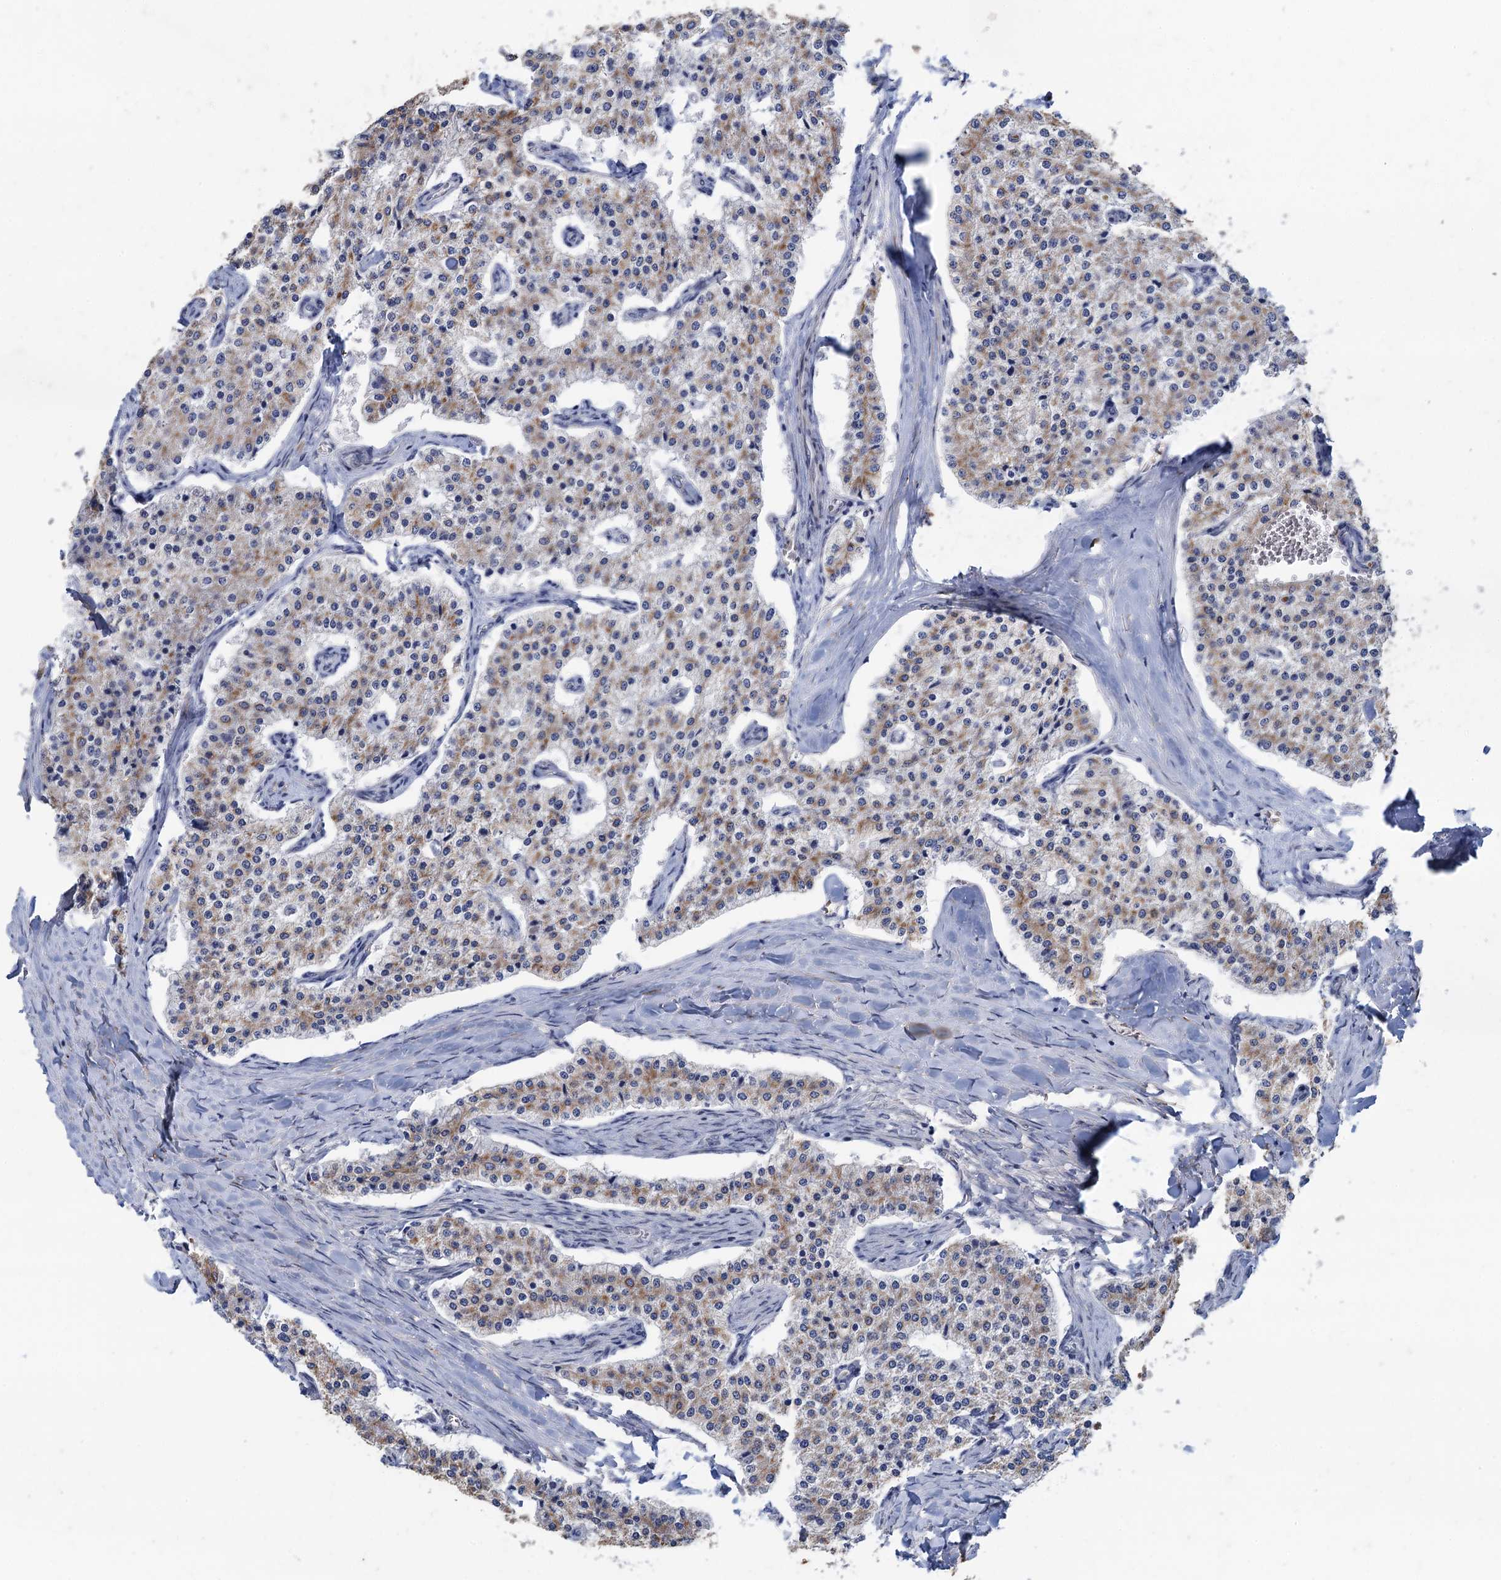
{"staining": {"intensity": "weak", "quantity": "<25%", "location": "cytoplasmic/membranous"}, "tissue": "carcinoid", "cell_type": "Tumor cells", "image_type": "cancer", "snomed": [{"axis": "morphology", "description": "Carcinoid, malignant, NOS"}, {"axis": "topography", "description": "Colon"}], "caption": "High magnification brightfield microscopy of carcinoid stained with DAB (brown) and counterstained with hematoxylin (blue): tumor cells show no significant staining.", "gene": "SMCO3", "patient": {"sex": "female", "age": 52}}